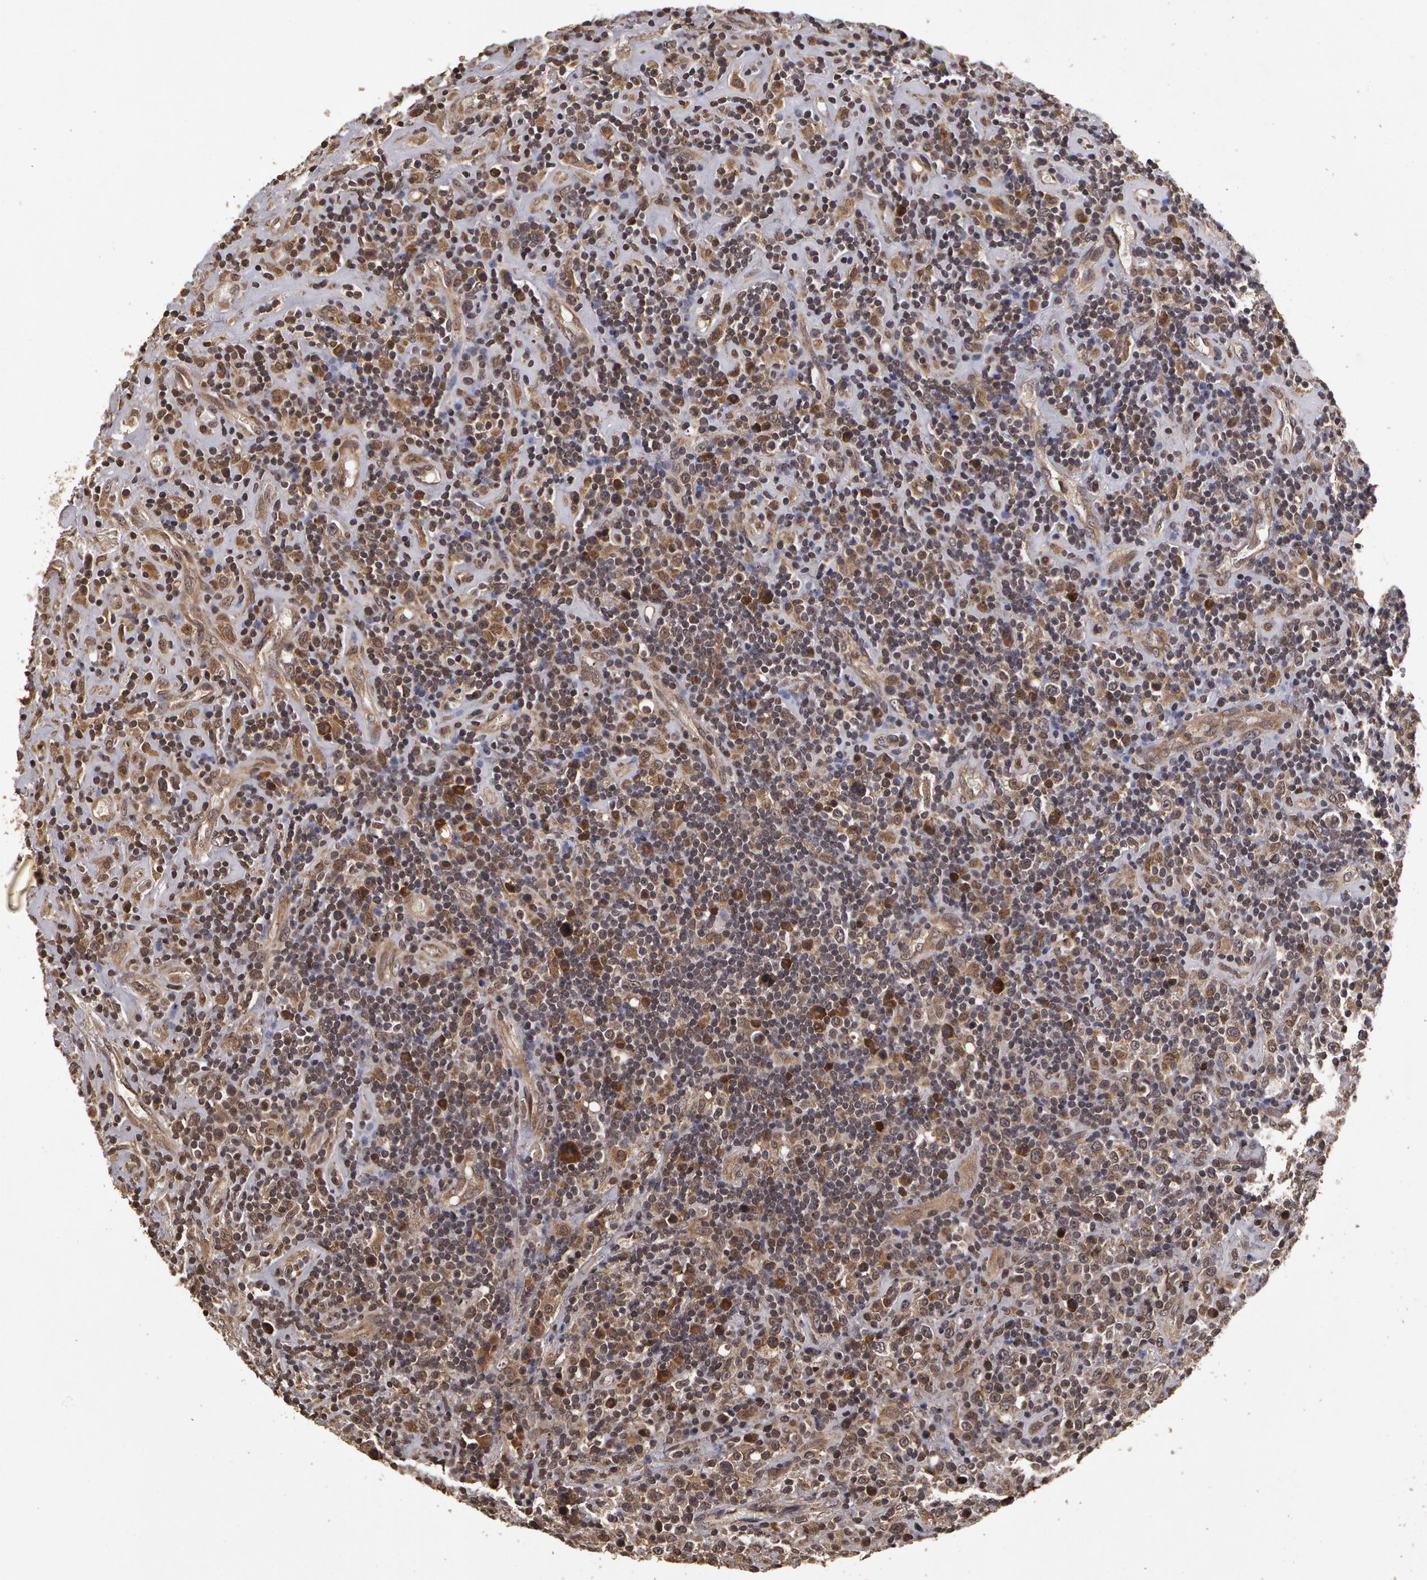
{"staining": {"intensity": "weak", "quantity": "25%-75%", "location": "cytoplasmic/membranous"}, "tissue": "lymphoma", "cell_type": "Tumor cells", "image_type": "cancer", "snomed": [{"axis": "morphology", "description": "Hodgkin's disease, NOS"}, {"axis": "topography", "description": "Lymph node"}], "caption": "A low amount of weak cytoplasmic/membranous expression is appreciated in approximately 25%-75% of tumor cells in lymphoma tissue. (DAB = brown stain, brightfield microscopy at high magnification).", "gene": "CALR", "patient": {"sex": "male", "age": 46}}